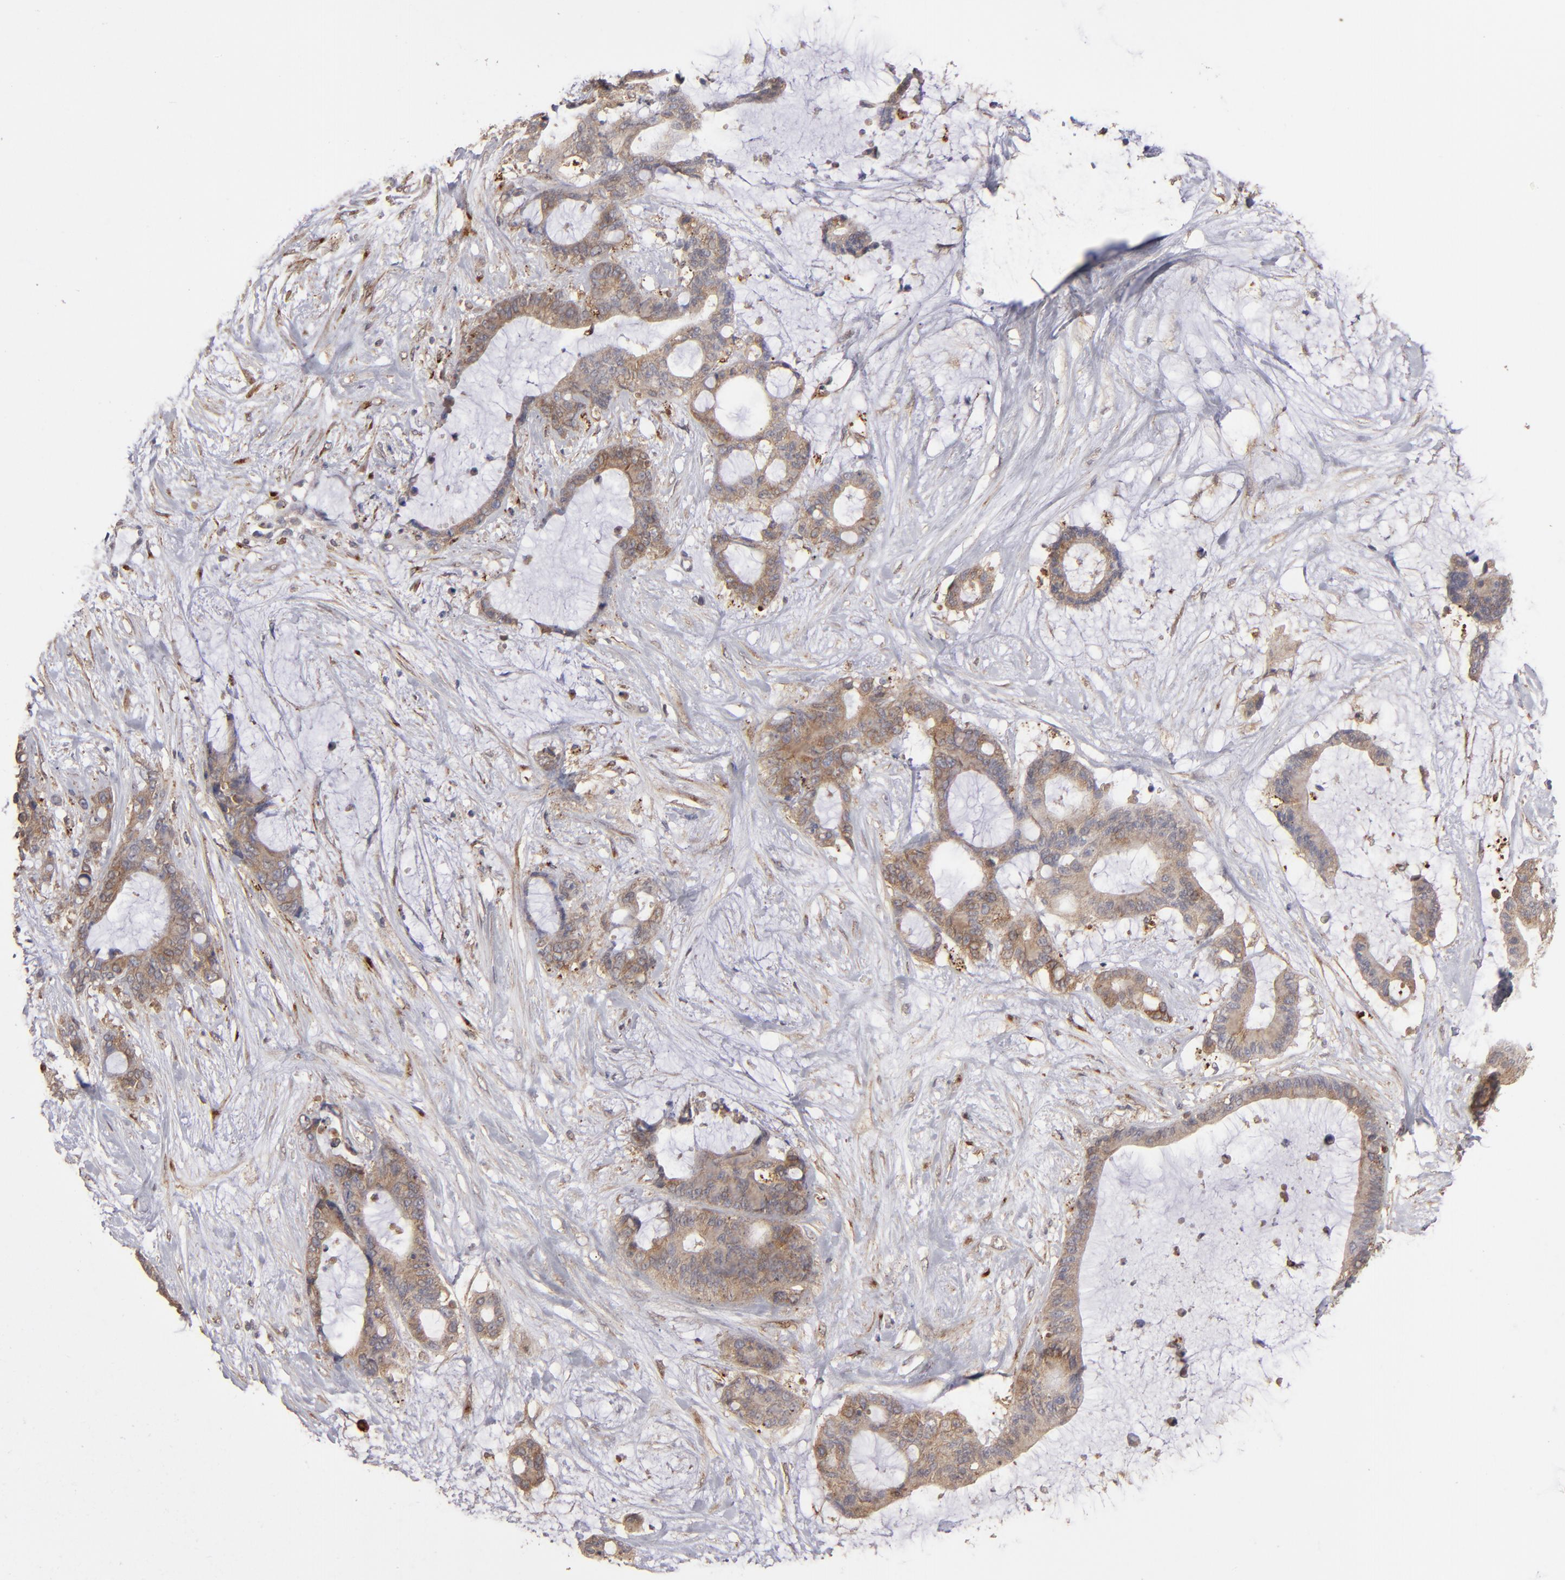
{"staining": {"intensity": "weak", "quantity": "25%-75%", "location": "cytoplasmic/membranous"}, "tissue": "liver cancer", "cell_type": "Tumor cells", "image_type": "cancer", "snomed": [{"axis": "morphology", "description": "Cholangiocarcinoma"}, {"axis": "topography", "description": "Liver"}], "caption": "There is low levels of weak cytoplasmic/membranous positivity in tumor cells of liver cancer, as demonstrated by immunohistochemical staining (brown color).", "gene": "ITGB5", "patient": {"sex": "female", "age": 73}}